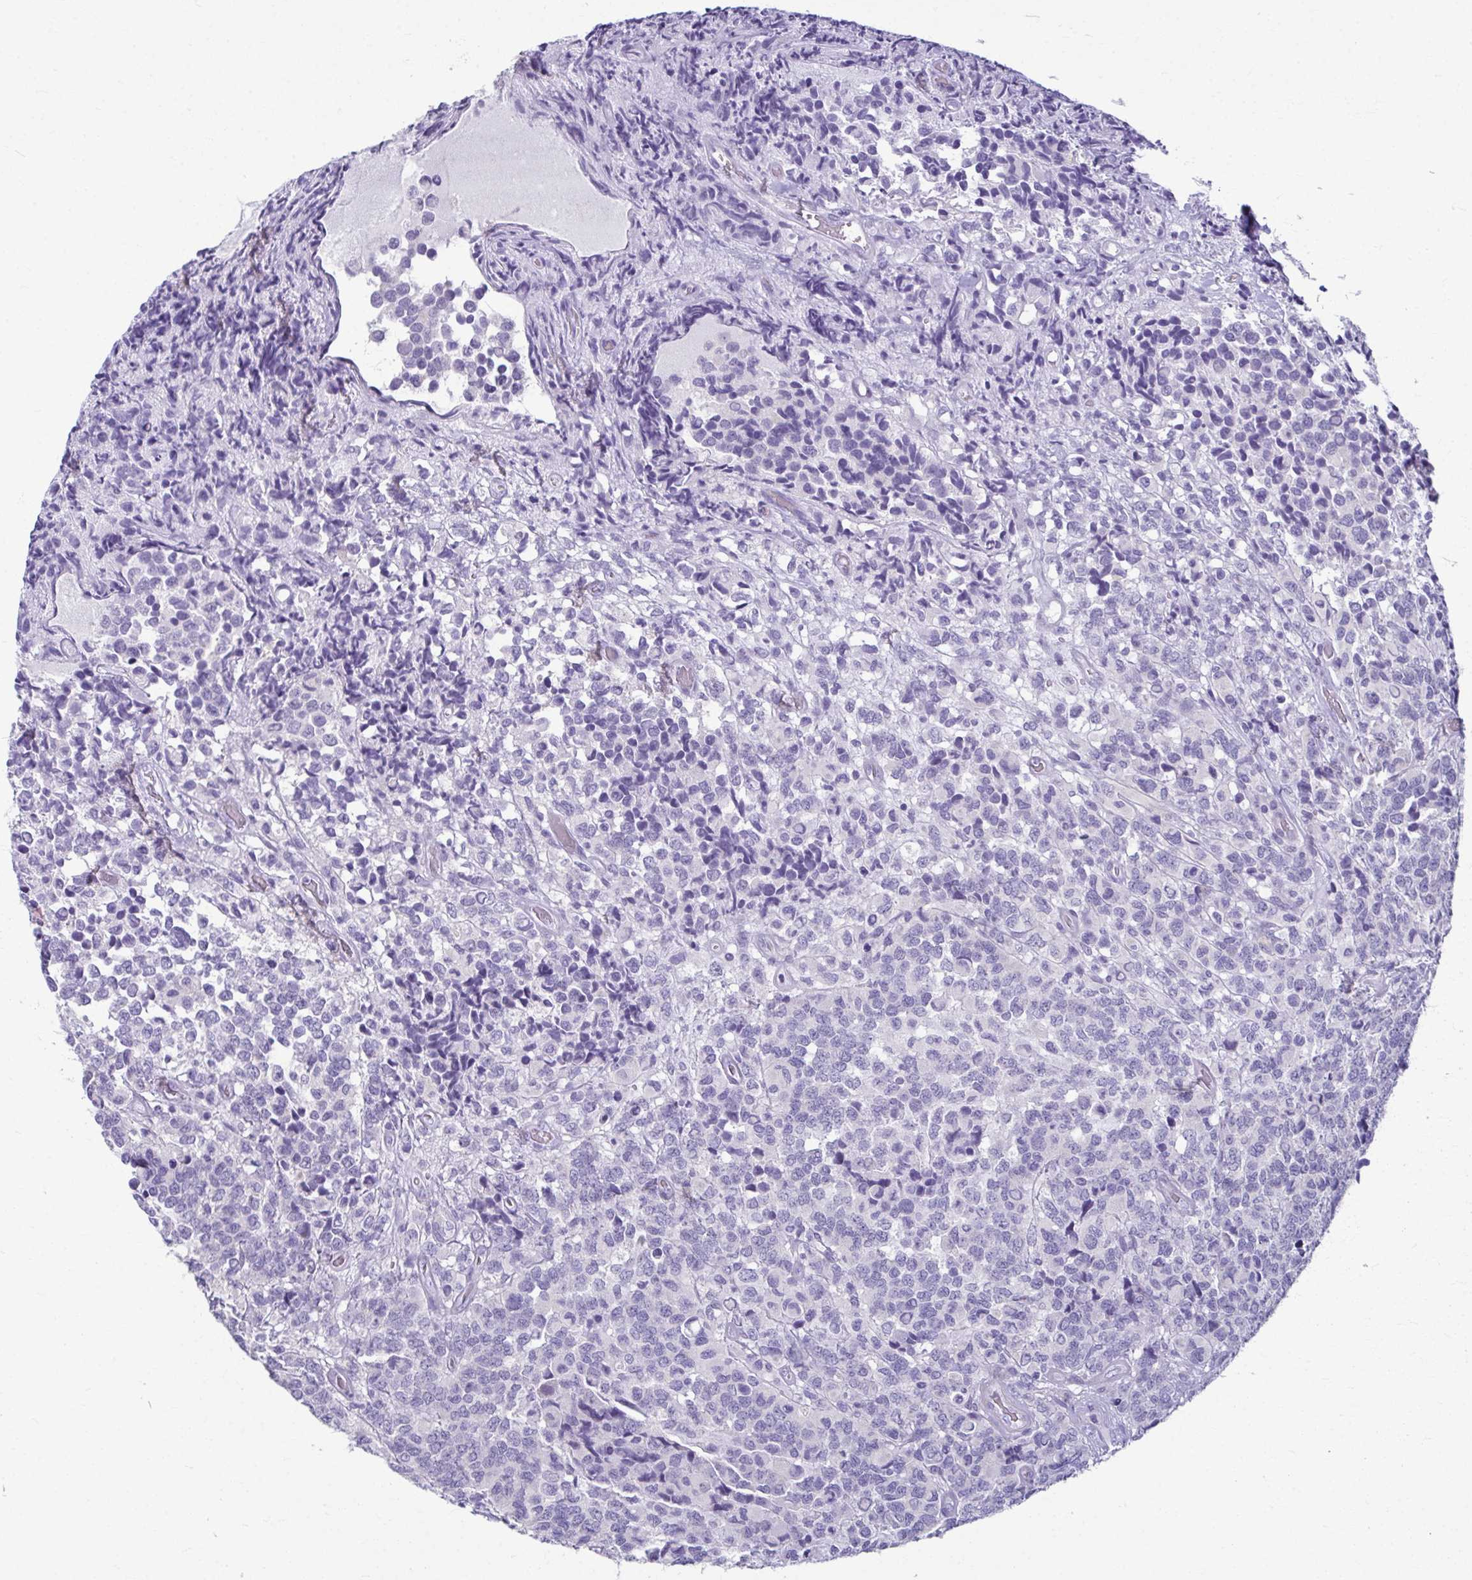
{"staining": {"intensity": "negative", "quantity": "none", "location": "none"}, "tissue": "glioma", "cell_type": "Tumor cells", "image_type": "cancer", "snomed": [{"axis": "morphology", "description": "Glioma, malignant, High grade"}, {"axis": "topography", "description": "Brain"}], "caption": "Human glioma stained for a protein using immunohistochemistry (IHC) reveals no positivity in tumor cells.", "gene": "SERPINI1", "patient": {"sex": "male", "age": 39}}